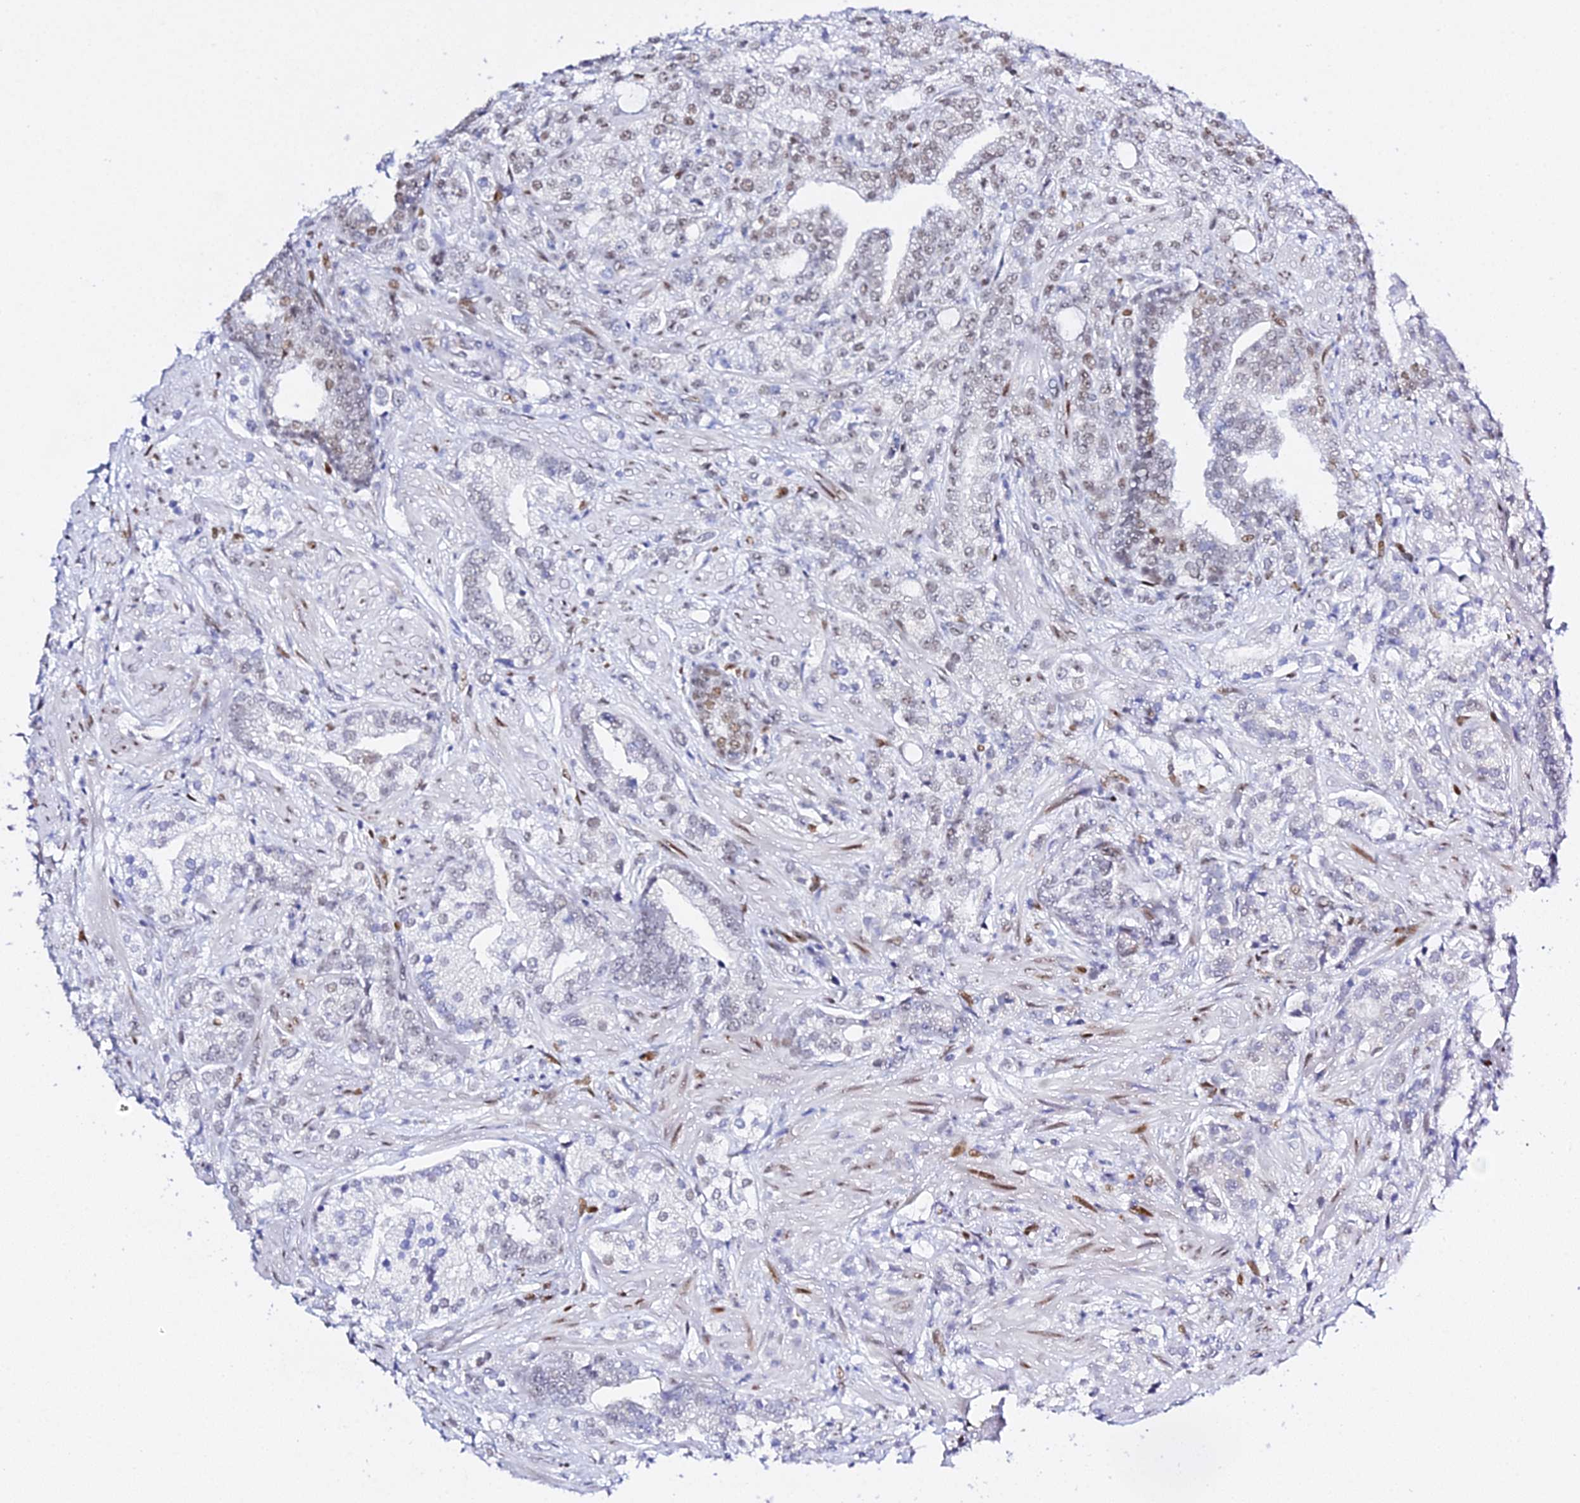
{"staining": {"intensity": "weak", "quantity": "<25%", "location": "nuclear"}, "tissue": "prostate cancer", "cell_type": "Tumor cells", "image_type": "cancer", "snomed": [{"axis": "morphology", "description": "Adenocarcinoma, High grade"}, {"axis": "topography", "description": "Prostate"}], "caption": "Immunohistochemistry (IHC) histopathology image of prostate cancer stained for a protein (brown), which reveals no staining in tumor cells. (Immunohistochemistry, brightfield microscopy, high magnification).", "gene": "POFUT2", "patient": {"sex": "male", "age": 50}}